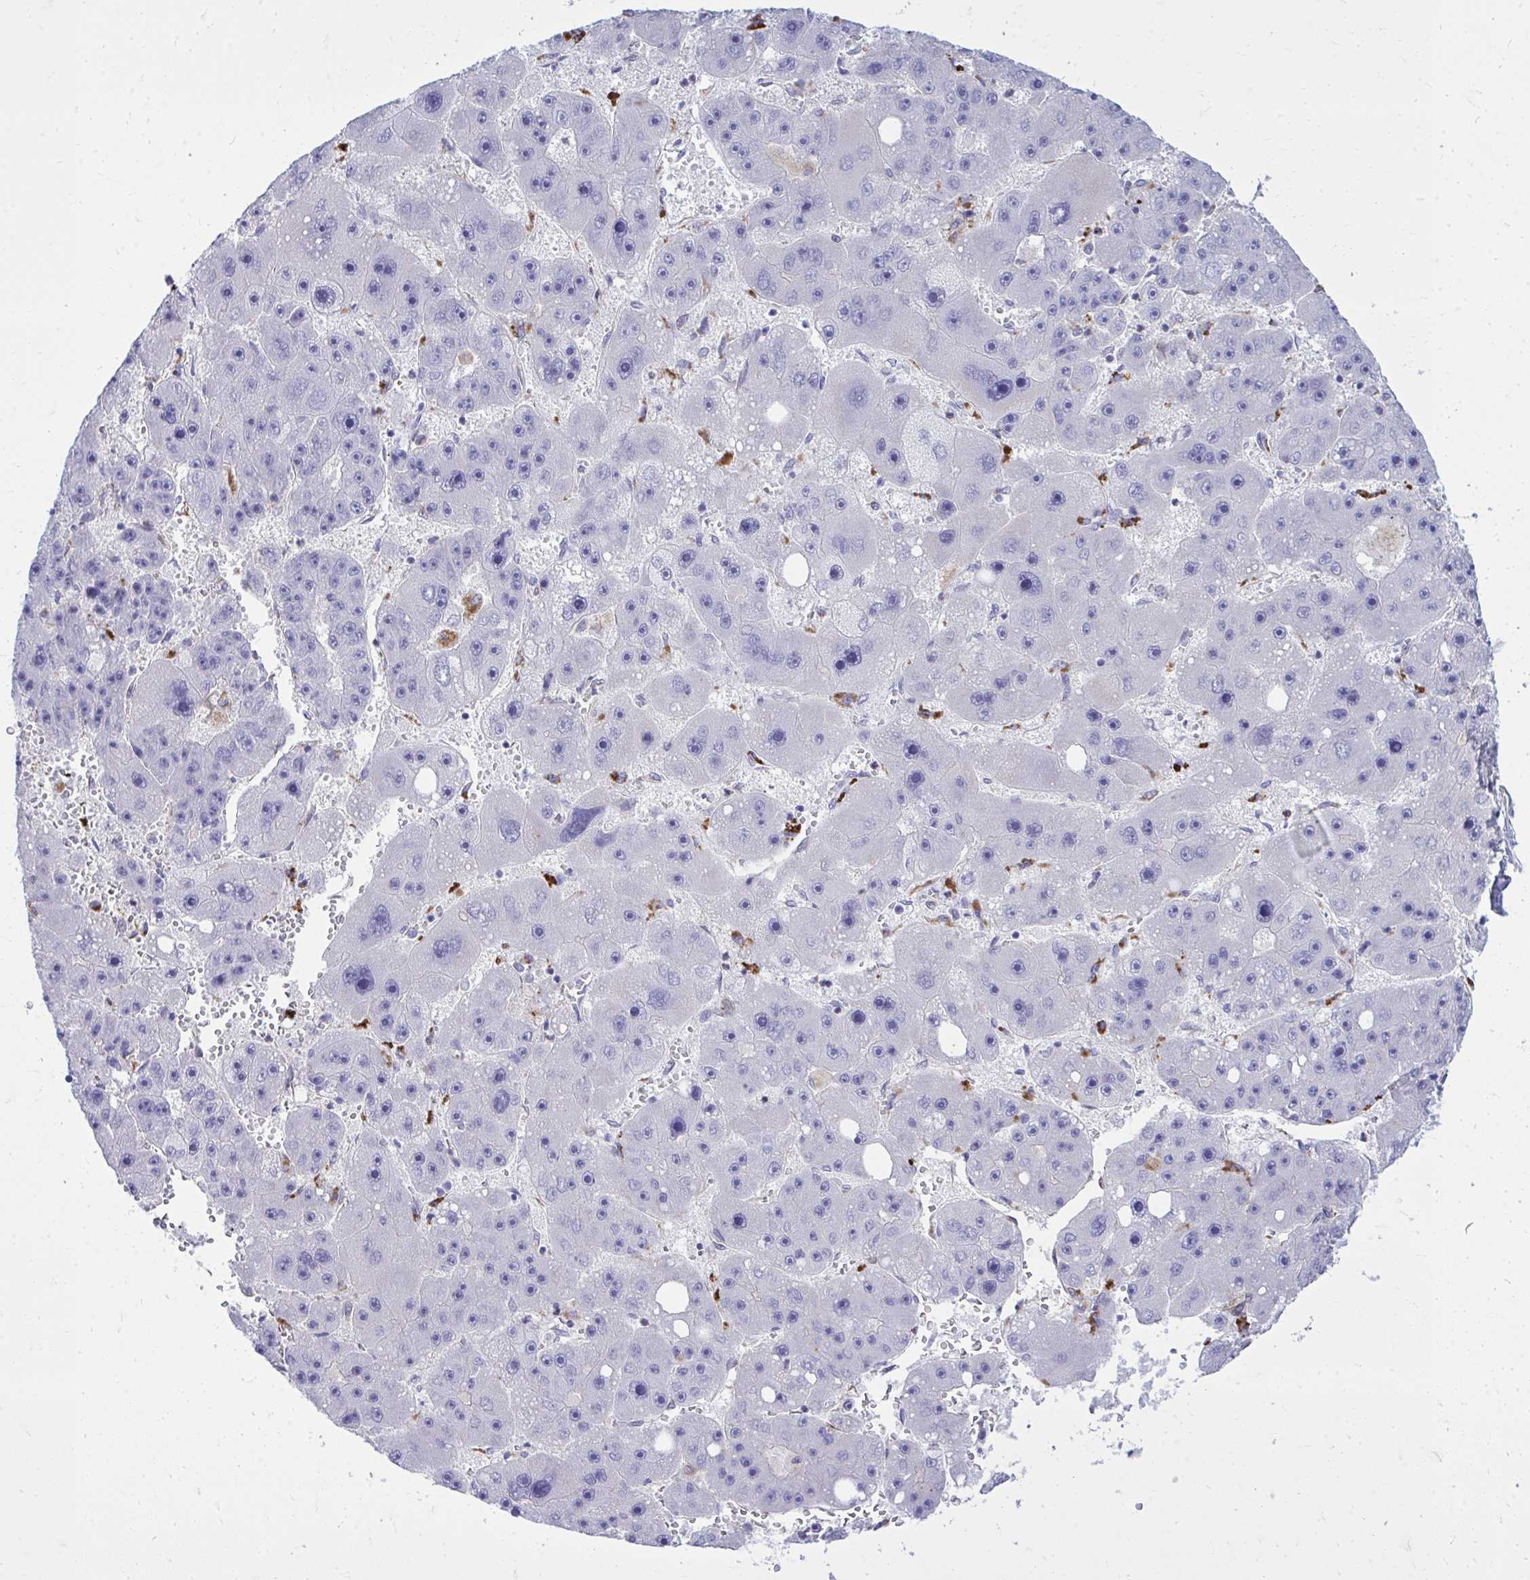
{"staining": {"intensity": "negative", "quantity": "none", "location": "none"}, "tissue": "liver cancer", "cell_type": "Tumor cells", "image_type": "cancer", "snomed": [{"axis": "morphology", "description": "Carcinoma, Hepatocellular, NOS"}, {"axis": "topography", "description": "Liver"}], "caption": "This is an IHC micrograph of liver hepatocellular carcinoma. There is no staining in tumor cells.", "gene": "TP53I11", "patient": {"sex": "female", "age": 61}}